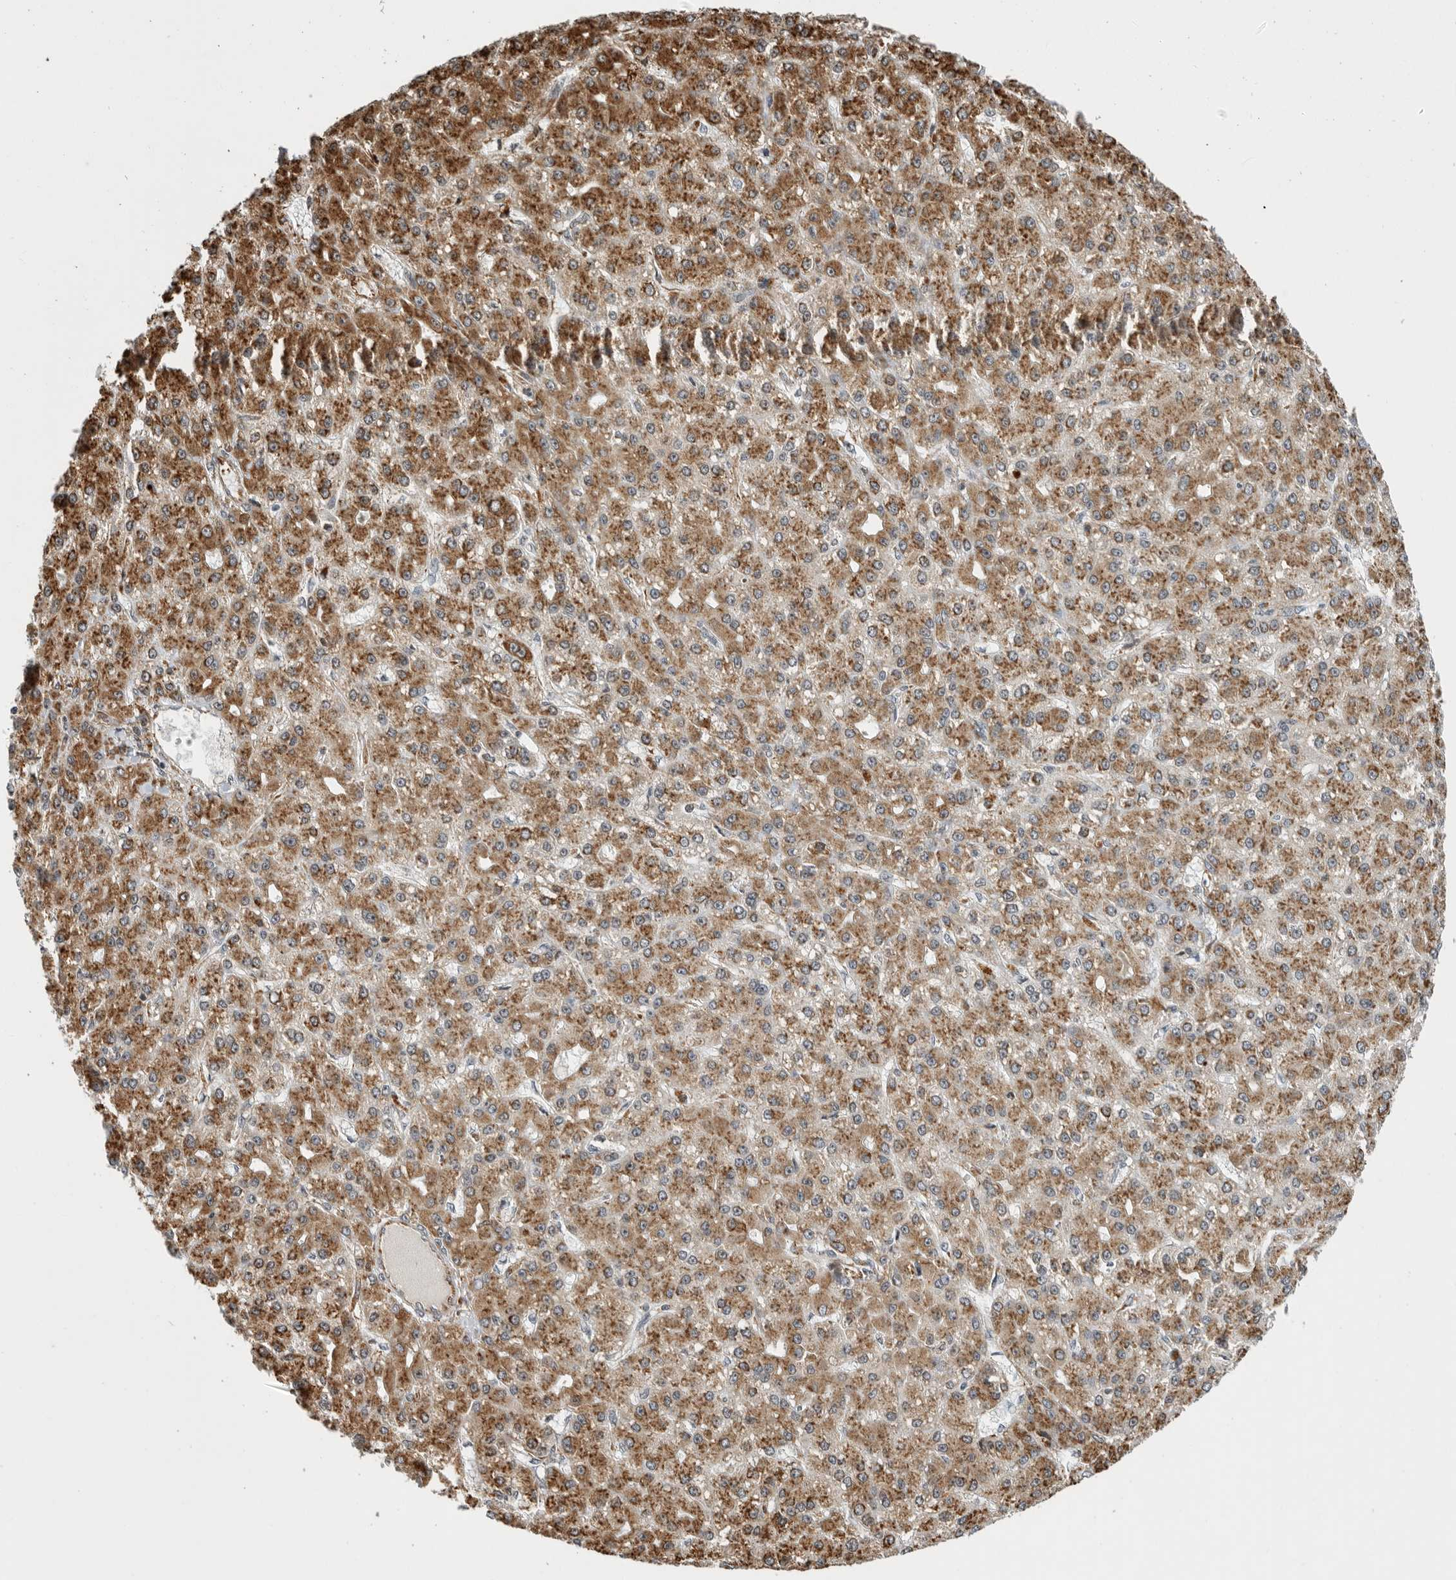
{"staining": {"intensity": "moderate", "quantity": ">75%", "location": "cytoplasmic/membranous"}, "tissue": "liver cancer", "cell_type": "Tumor cells", "image_type": "cancer", "snomed": [{"axis": "morphology", "description": "Carcinoma, Hepatocellular, NOS"}, {"axis": "topography", "description": "Liver"}], "caption": "Moderate cytoplasmic/membranous protein staining is identified in about >75% of tumor cells in hepatocellular carcinoma (liver).", "gene": "FZD3", "patient": {"sex": "male", "age": 67}}